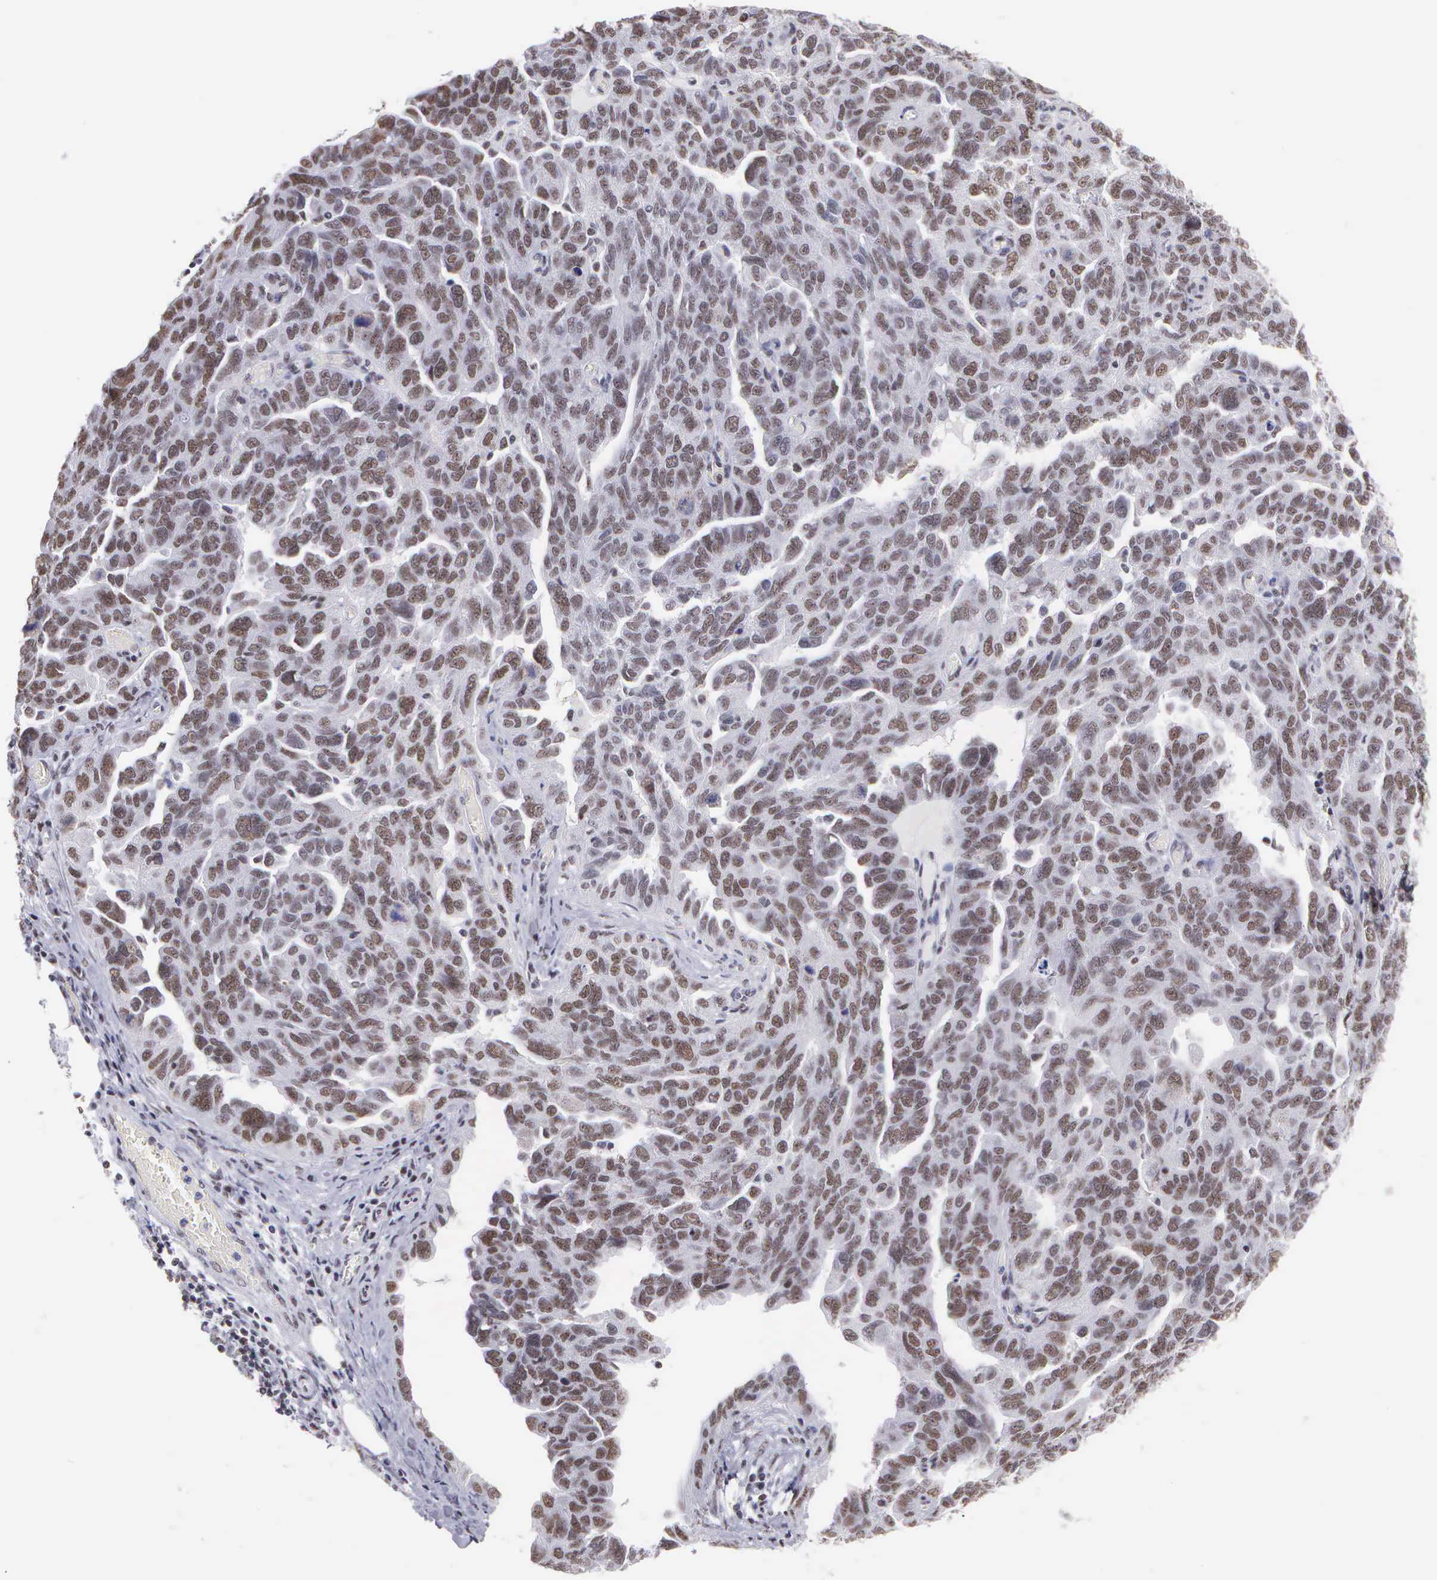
{"staining": {"intensity": "moderate", "quantity": "25%-75%", "location": "nuclear"}, "tissue": "ovarian cancer", "cell_type": "Tumor cells", "image_type": "cancer", "snomed": [{"axis": "morphology", "description": "Cystadenocarcinoma, serous, NOS"}, {"axis": "topography", "description": "Ovary"}], "caption": "Human ovarian serous cystadenocarcinoma stained with a protein marker demonstrates moderate staining in tumor cells.", "gene": "CSTF2", "patient": {"sex": "female", "age": 64}}